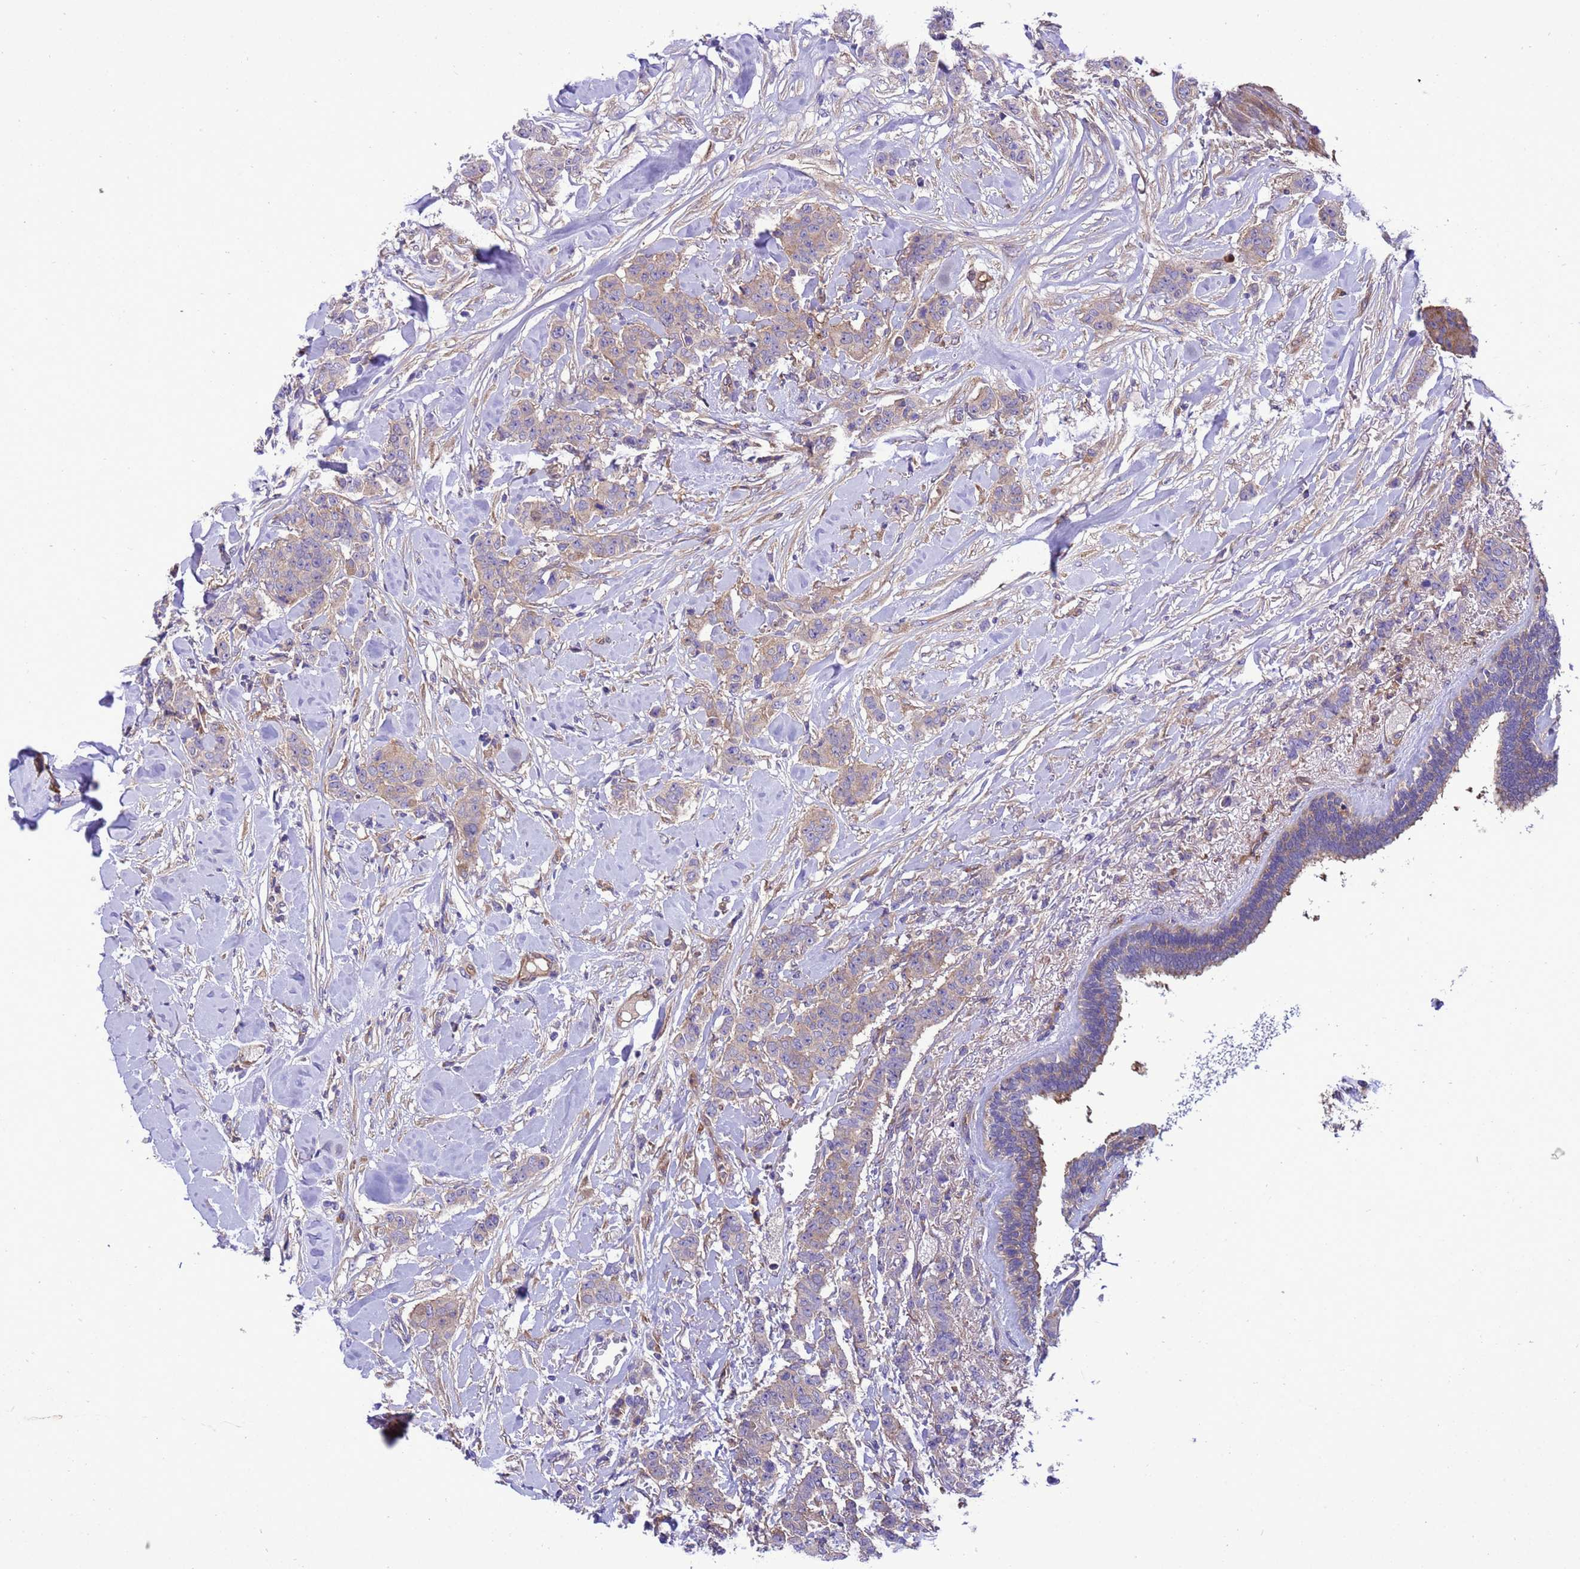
{"staining": {"intensity": "weak", "quantity": "<25%", "location": "cytoplasmic/membranous"}, "tissue": "breast cancer", "cell_type": "Tumor cells", "image_type": "cancer", "snomed": [{"axis": "morphology", "description": "Duct carcinoma"}, {"axis": "topography", "description": "Breast"}], "caption": "Immunohistochemical staining of invasive ductal carcinoma (breast) demonstrates no significant positivity in tumor cells.", "gene": "RABEP2", "patient": {"sex": "female", "age": 40}}